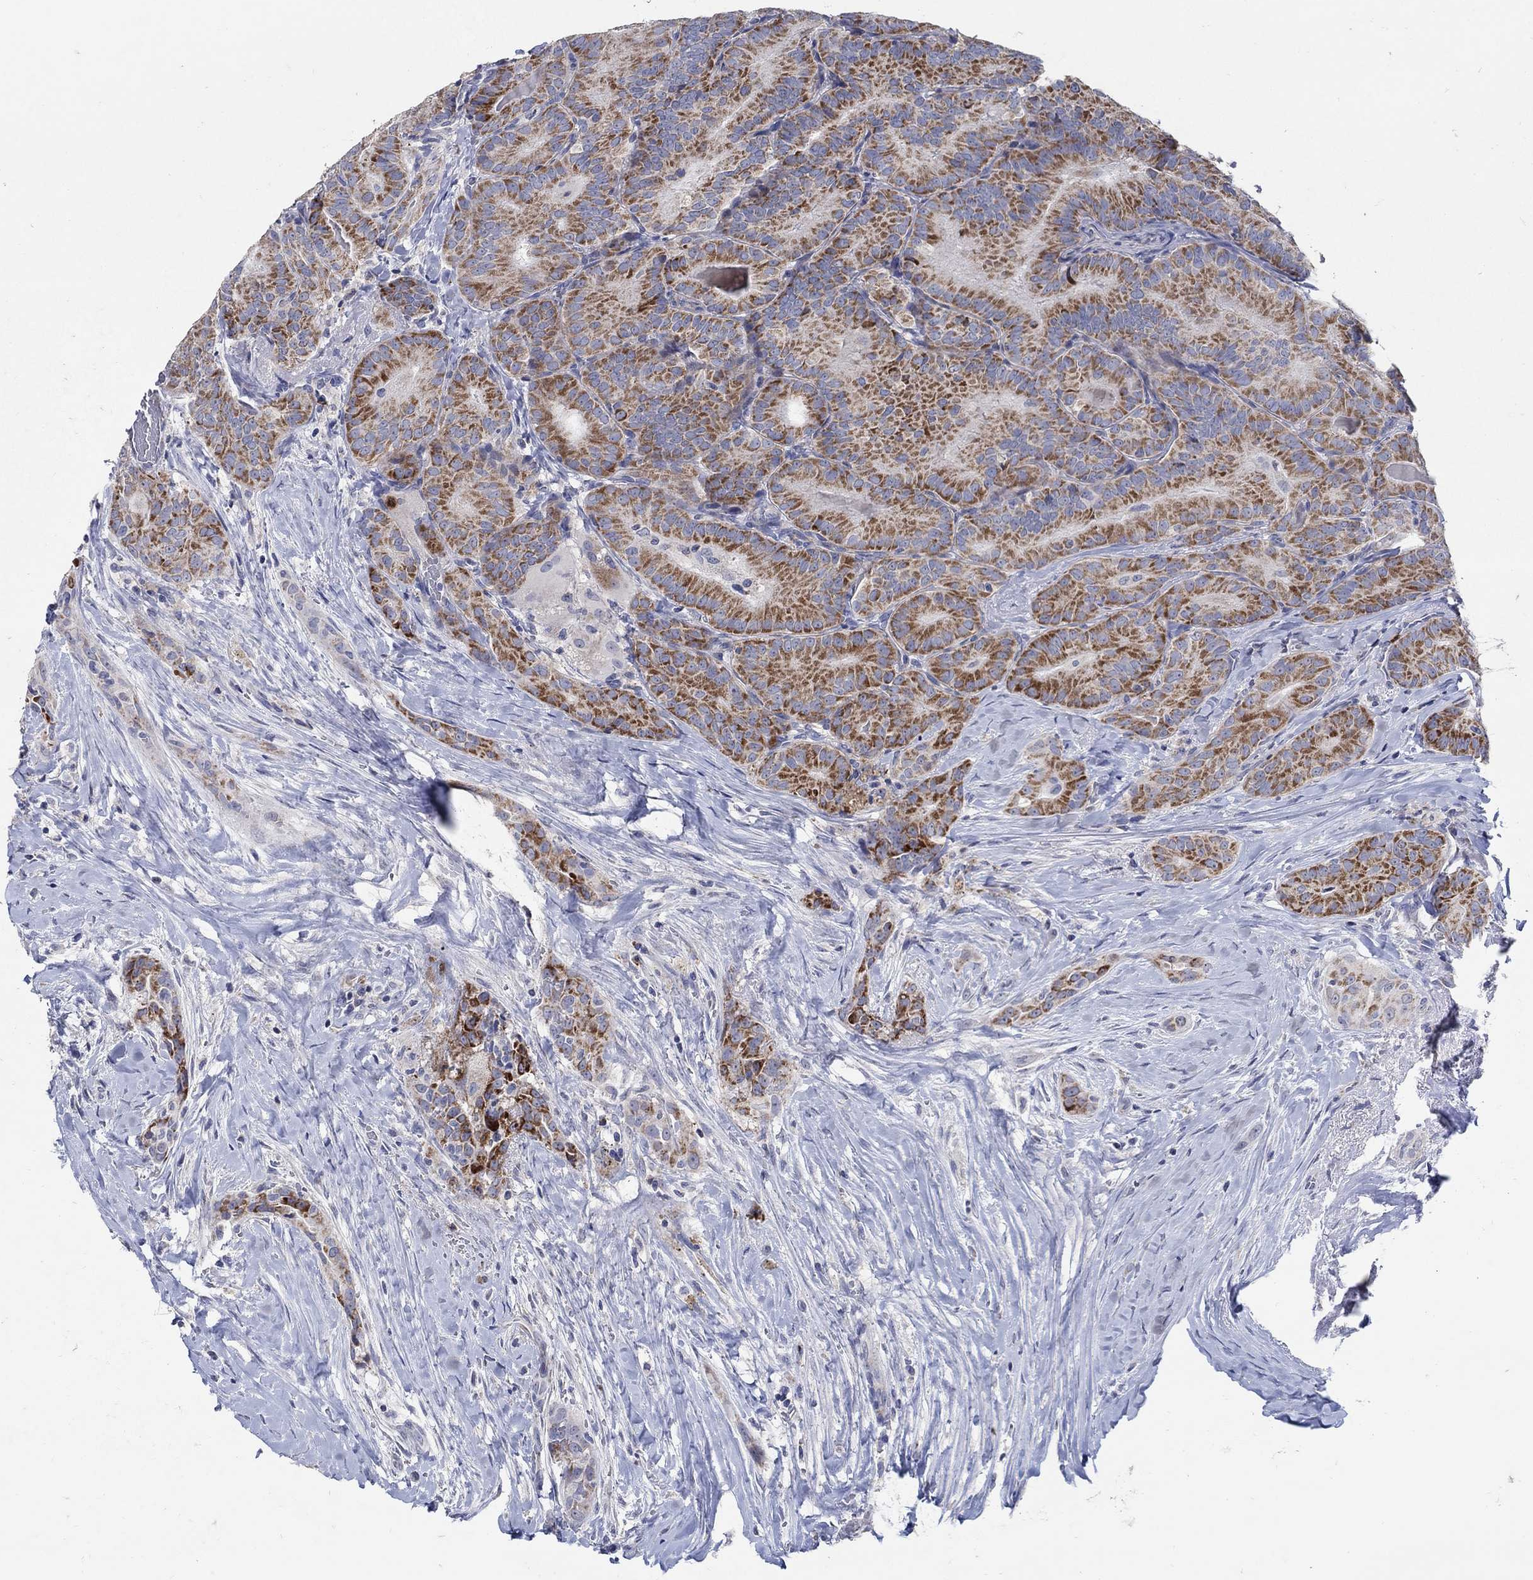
{"staining": {"intensity": "moderate", "quantity": ">75%", "location": "cytoplasmic/membranous"}, "tissue": "thyroid cancer", "cell_type": "Tumor cells", "image_type": "cancer", "snomed": [{"axis": "morphology", "description": "Papillary adenocarcinoma, NOS"}, {"axis": "topography", "description": "Thyroid gland"}], "caption": "About >75% of tumor cells in human thyroid cancer (papillary adenocarcinoma) demonstrate moderate cytoplasmic/membranous protein positivity as visualized by brown immunohistochemical staining.", "gene": "HMX2", "patient": {"sex": "male", "age": 61}}